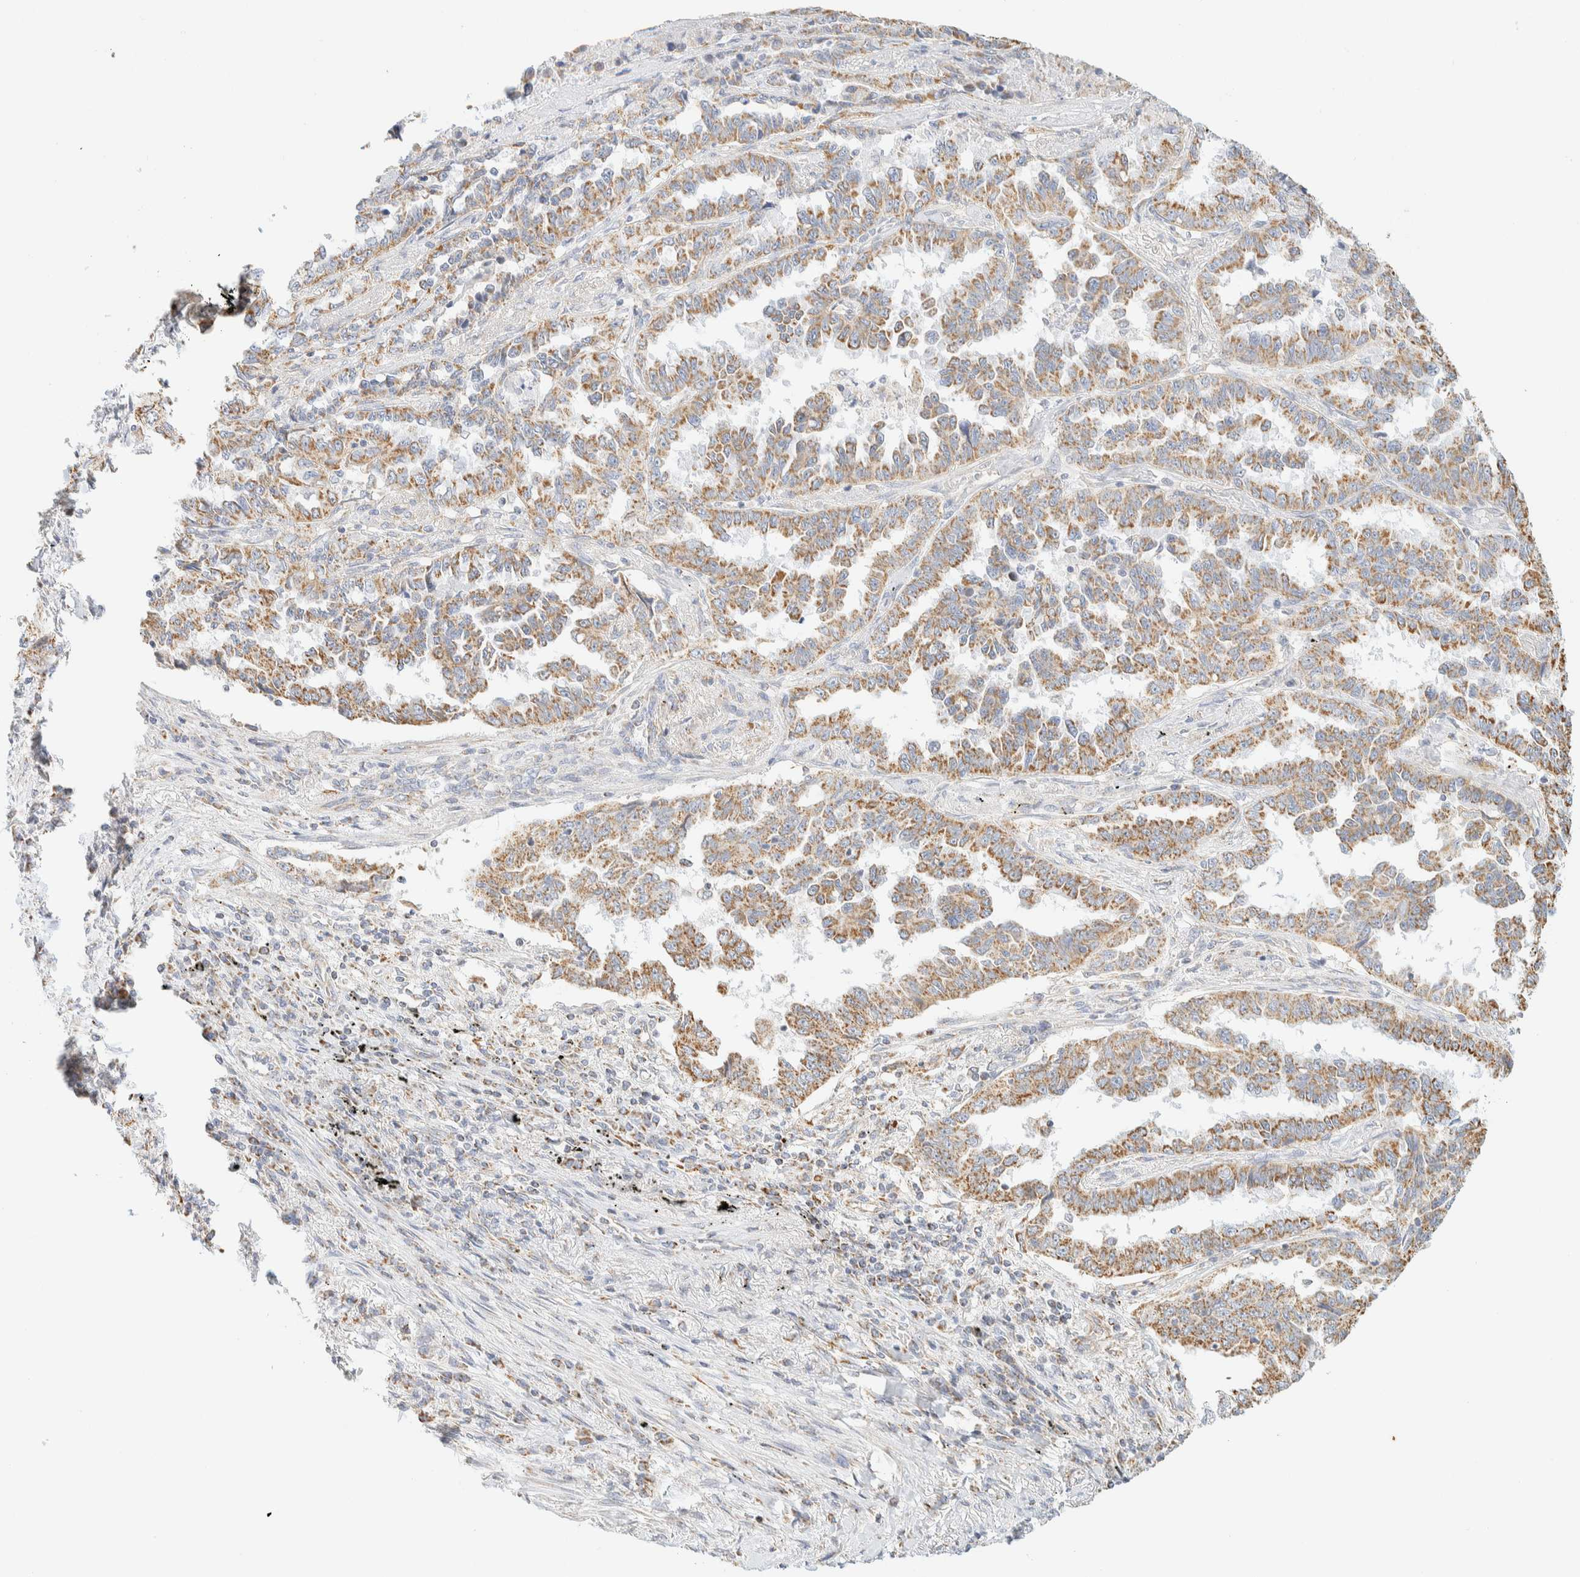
{"staining": {"intensity": "moderate", "quantity": "25%-75%", "location": "cytoplasmic/membranous"}, "tissue": "lung cancer", "cell_type": "Tumor cells", "image_type": "cancer", "snomed": [{"axis": "morphology", "description": "Adenocarcinoma, NOS"}, {"axis": "topography", "description": "Lung"}], "caption": "Lung cancer was stained to show a protein in brown. There is medium levels of moderate cytoplasmic/membranous staining in about 25%-75% of tumor cells.", "gene": "APBB2", "patient": {"sex": "female", "age": 51}}